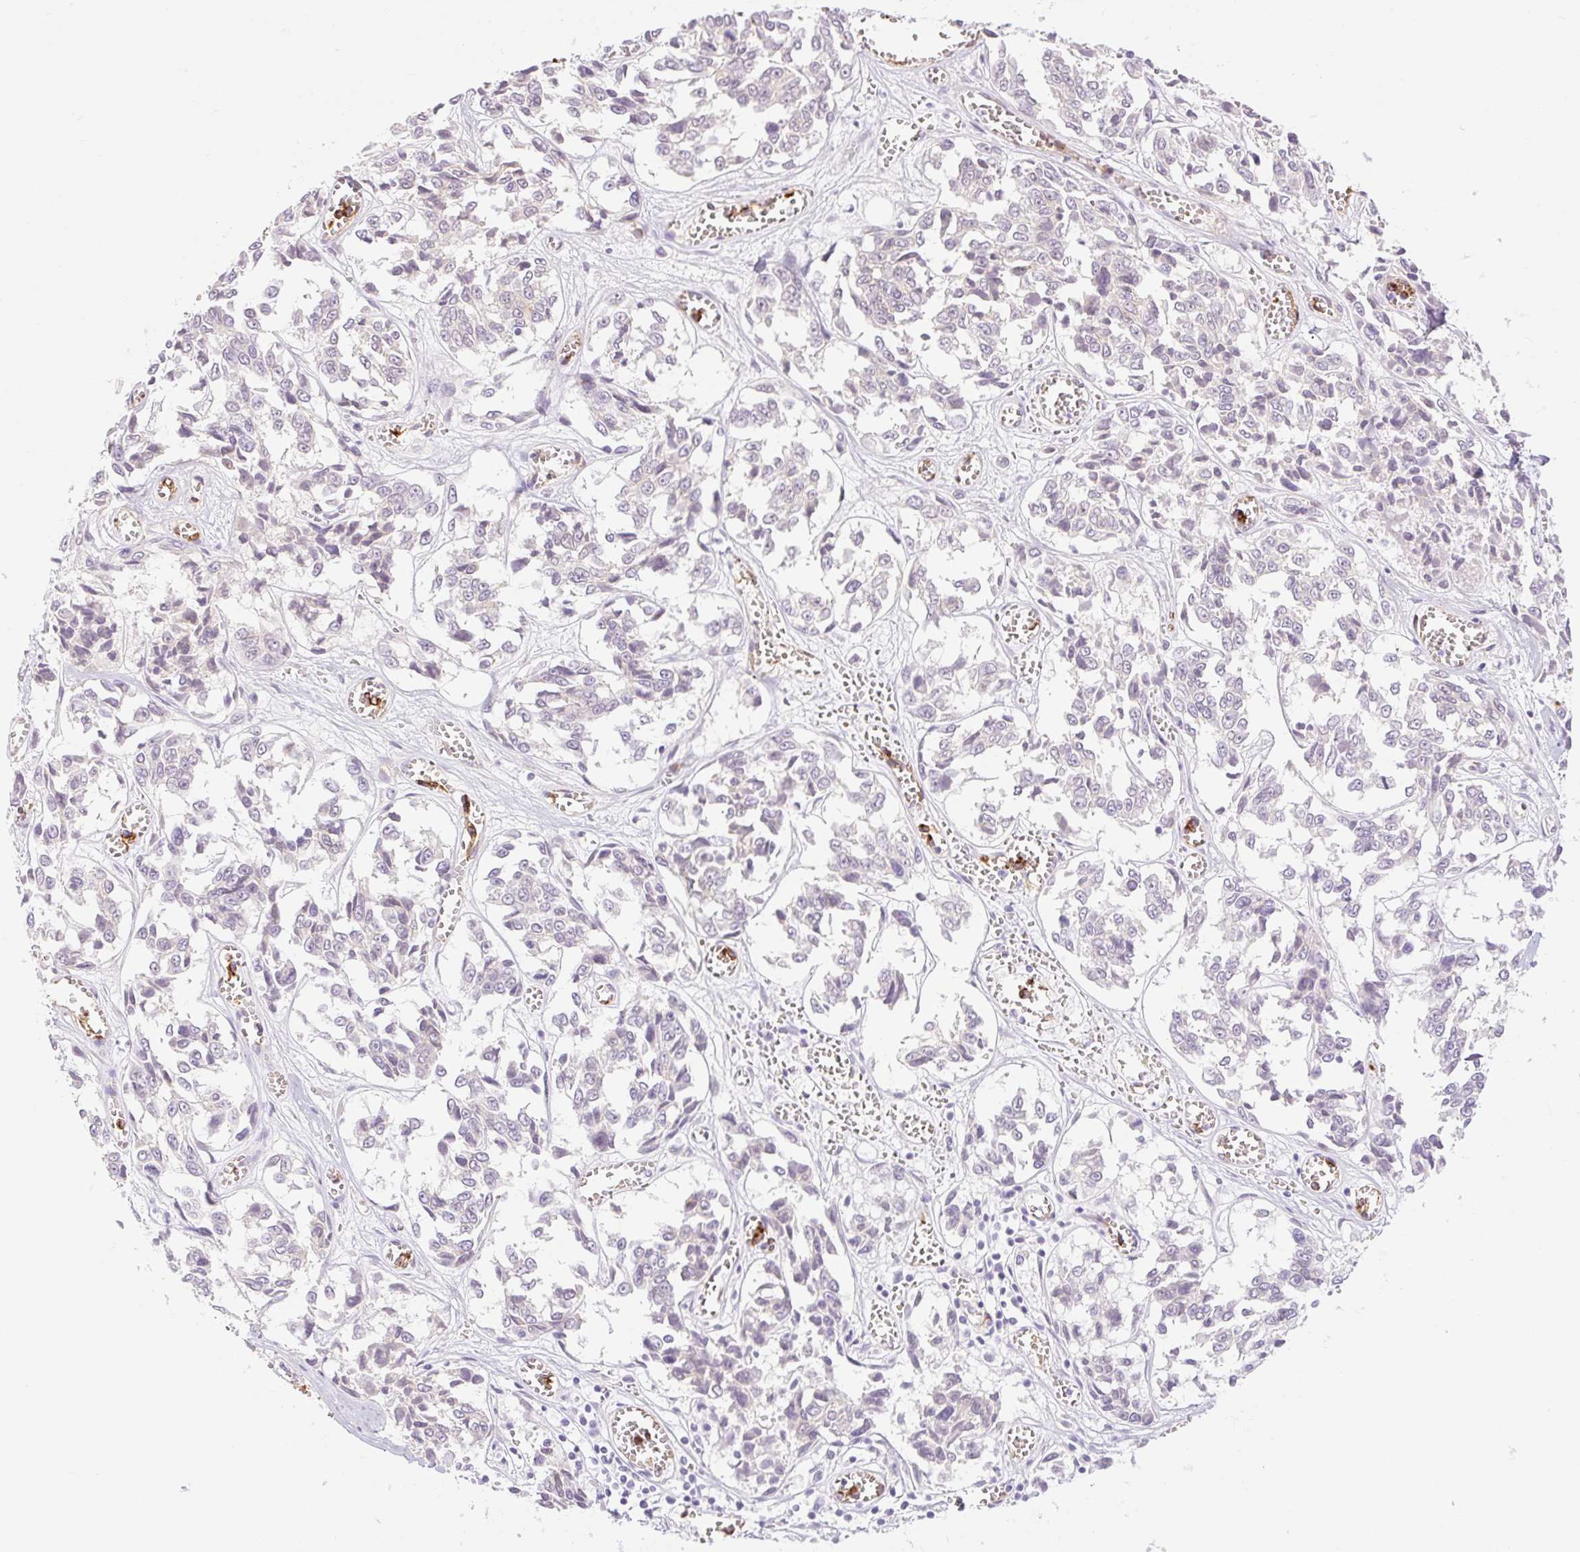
{"staining": {"intensity": "negative", "quantity": "none", "location": "none"}, "tissue": "melanoma", "cell_type": "Tumor cells", "image_type": "cancer", "snomed": [{"axis": "morphology", "description": "Malignant melanoma, NOS"}, {"axis": "topography", "description": "Skin"}], "caption": "Immunohistochemistry (IHC) image of neoplastic tissue: melanoma stained with DAB displays no significant protein staining in tumor cells. Nuclei are stained in blue.", "gene": "TAF1L", "patient": {"sex": "female", "age": 64}}